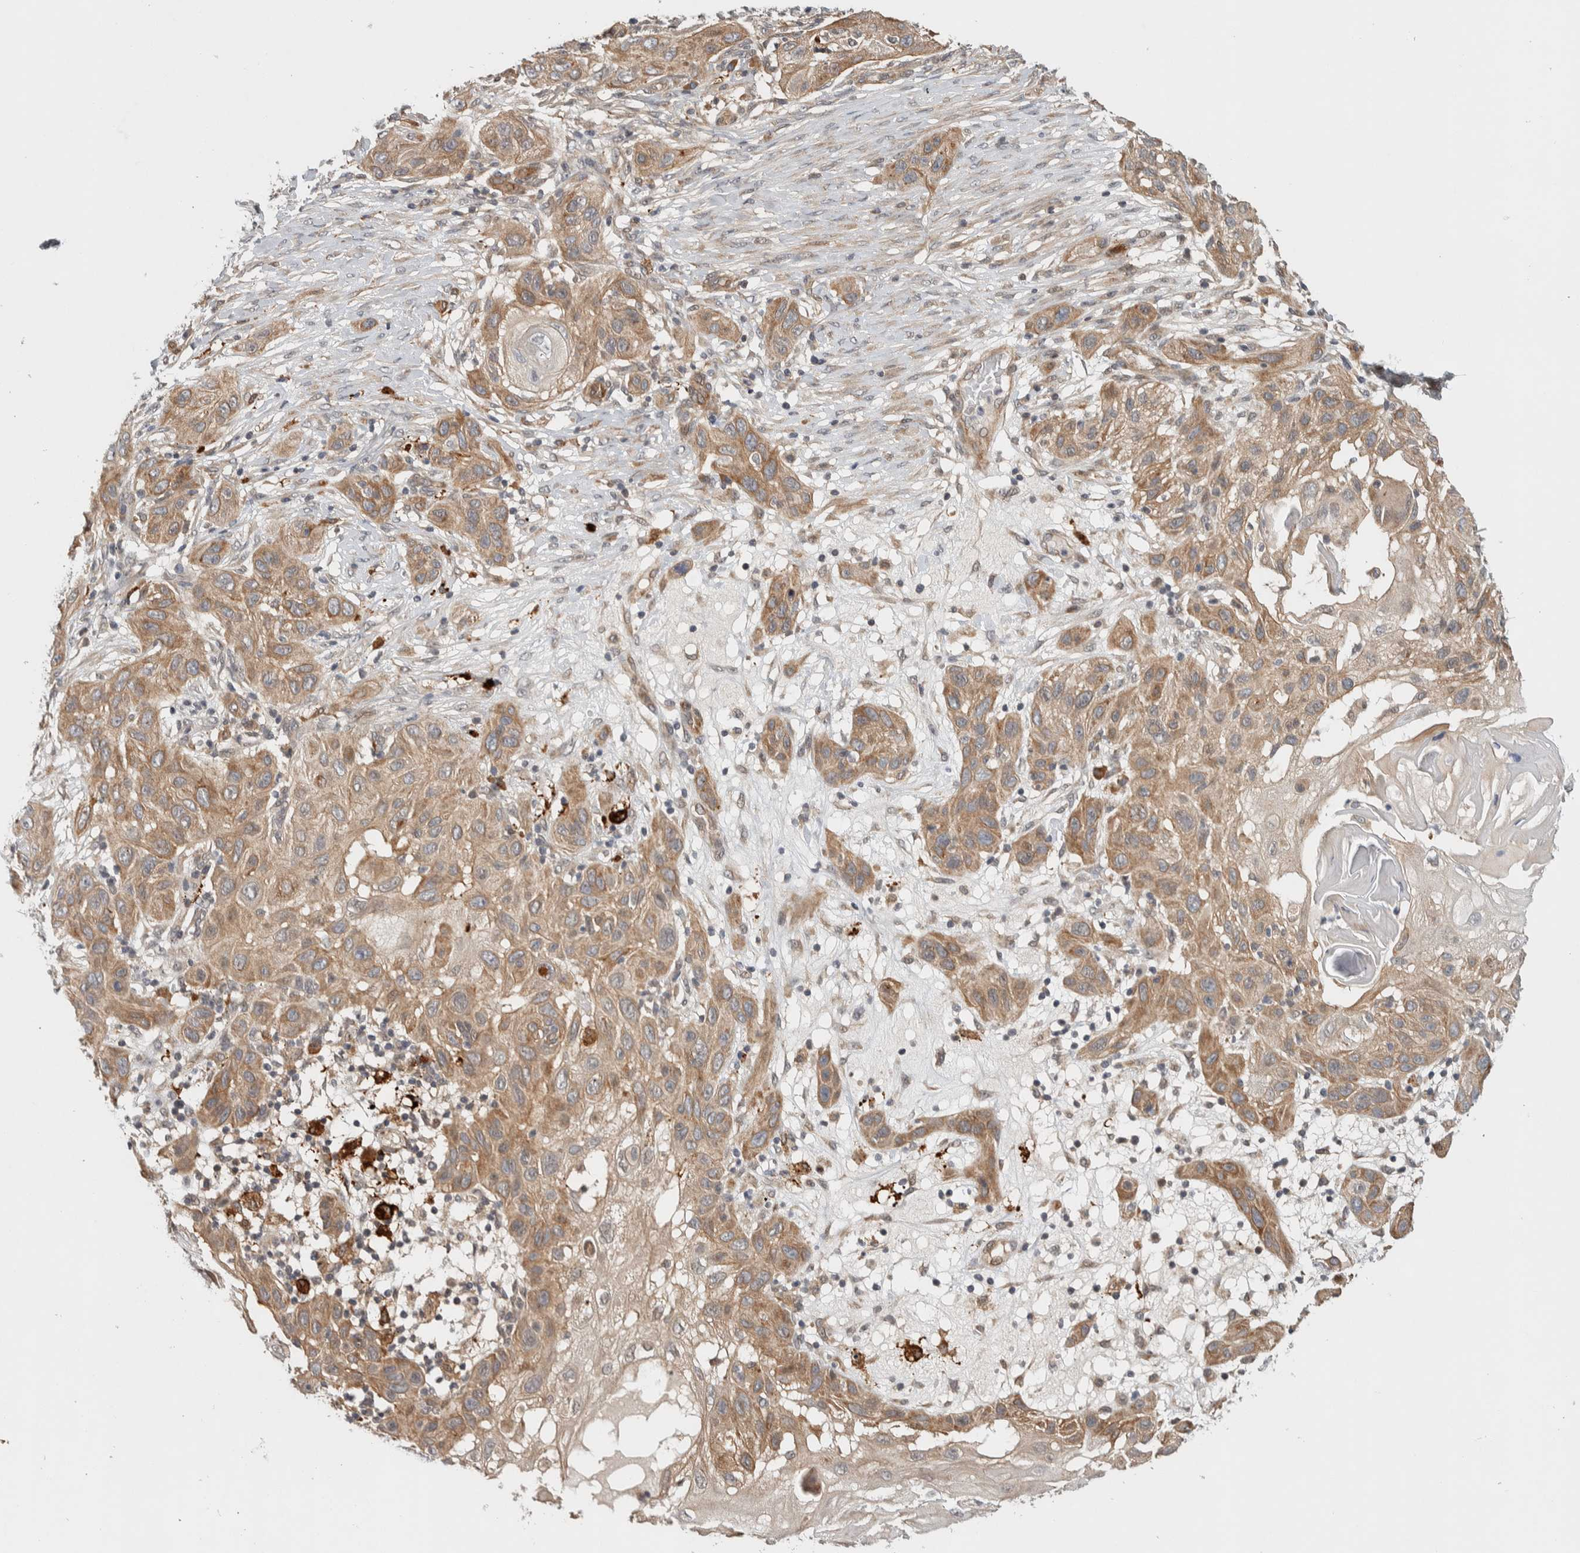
{"staining": {"intensity": "weak", "quantity": "25%-75%", "location": "cytoplasmic/membranous"}, "tissue": "skin cancer", "cell_type": "Tumor cells", "image_type": "cancer", "snomed": [{"axis": "morphology", "description": "Squamous cell carcinoma, NOS"}, {"axis": "topography", "description": "Skin"}], "caption": "Tumor cells exhibit weak cytoplasmic/membranous expression in about 25%-75% of cells in skin cancer. The protein is shown in brown color, while the nuclei are stained blue.", "gene": "TBC1D31", "patient": {"sex": "female", "age": 96}}